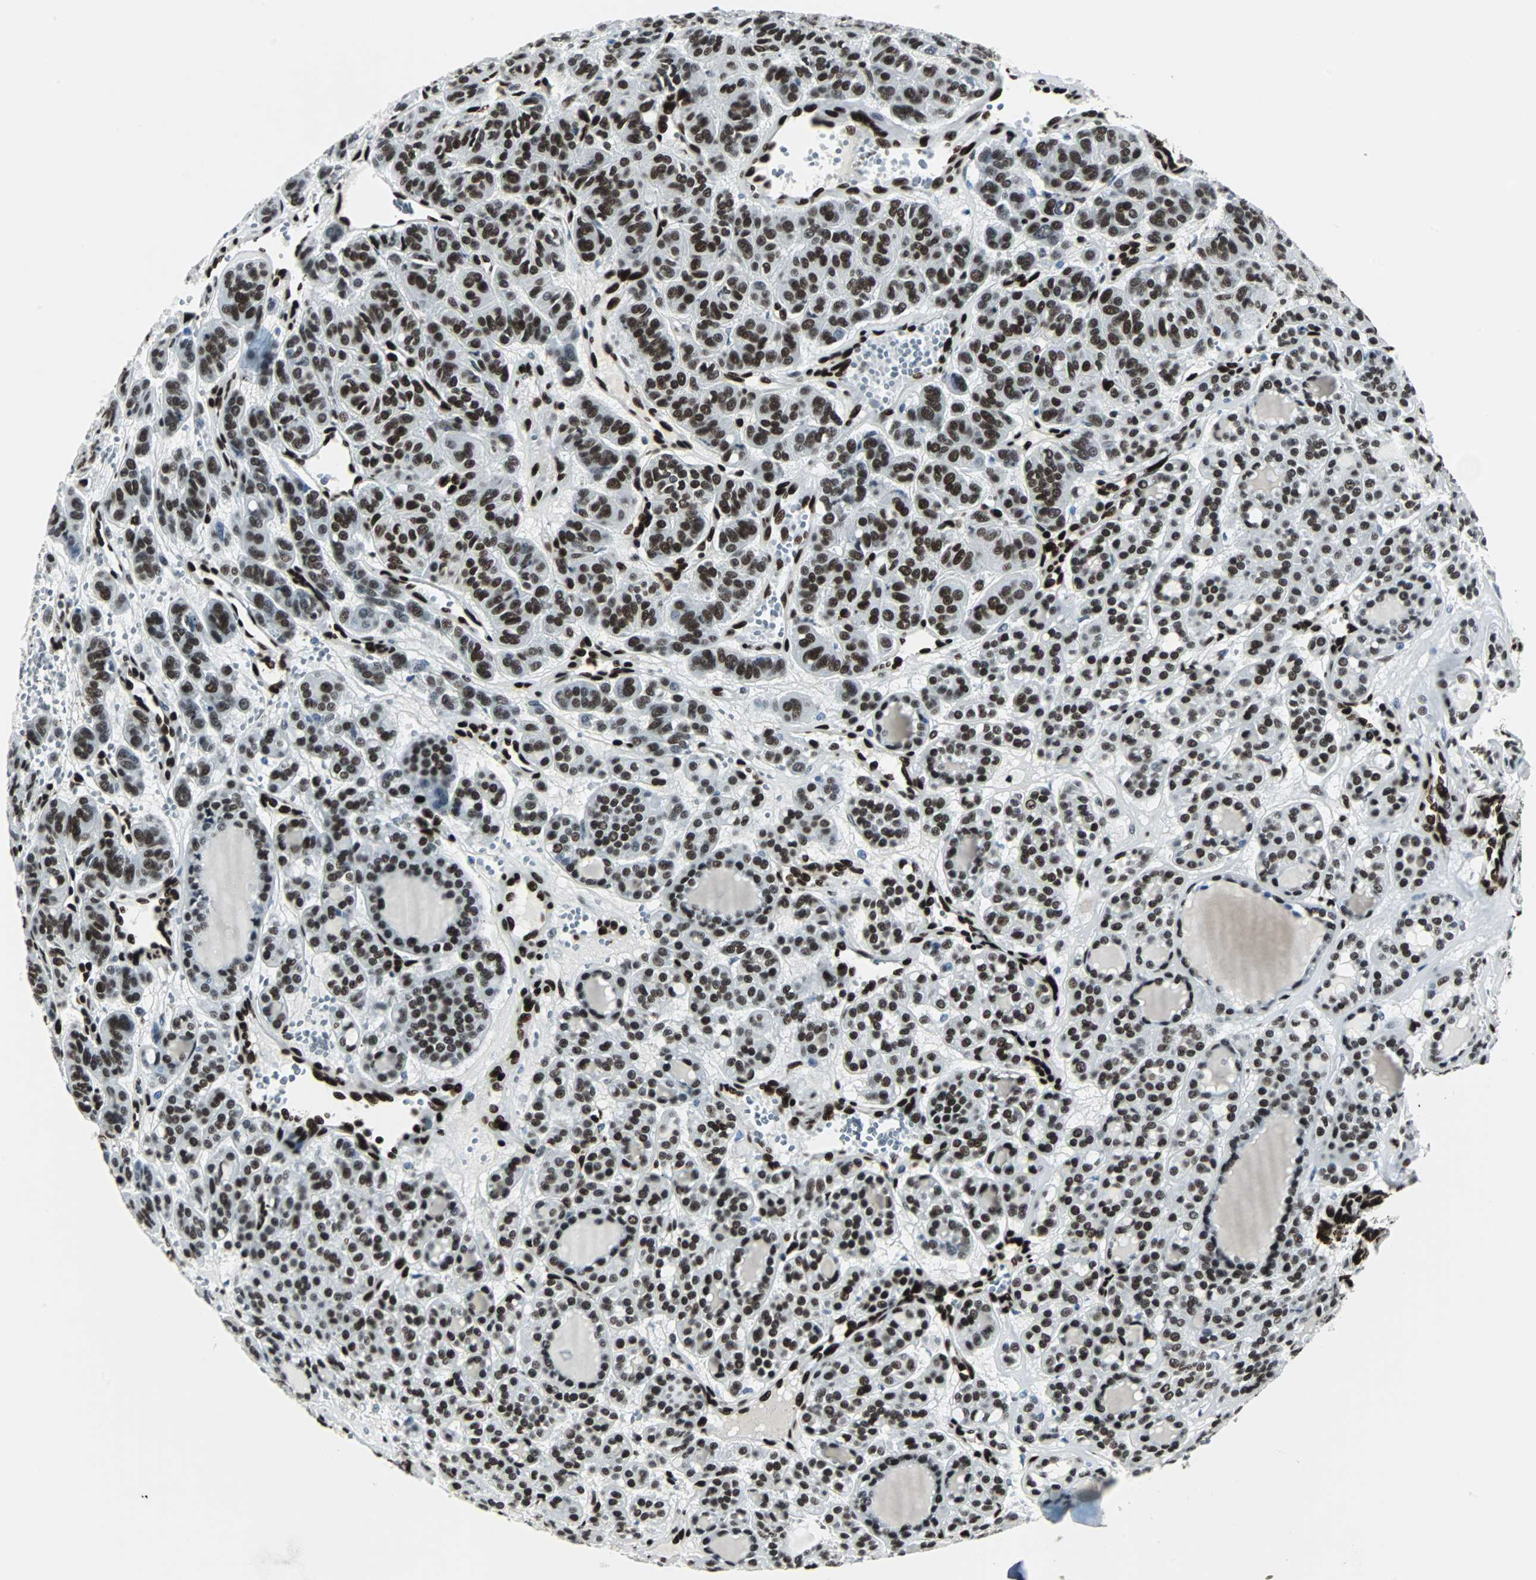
{"staining": {"intensity": "strong", "quantity": ">75%", "location": "nuclear"}, "tissue": "thyroid cancer", "cell_type": "Tumor cells", "image_type": "cancer", "snomed": [{"axis": "morphology", "description": "Follicular adenoma carcinoma, NOS"}, {"axis": "topography", "description": "Thyroid gland"}], "caption": "Approximately >75% of tumor cells in thyroid follicular adenoma carcinoma reveal strong nuclear protein staining as visualized by brown immunohistochemical staining.", "gene": "MEF2D", "patient": {"sex": "female", "age": 71}}